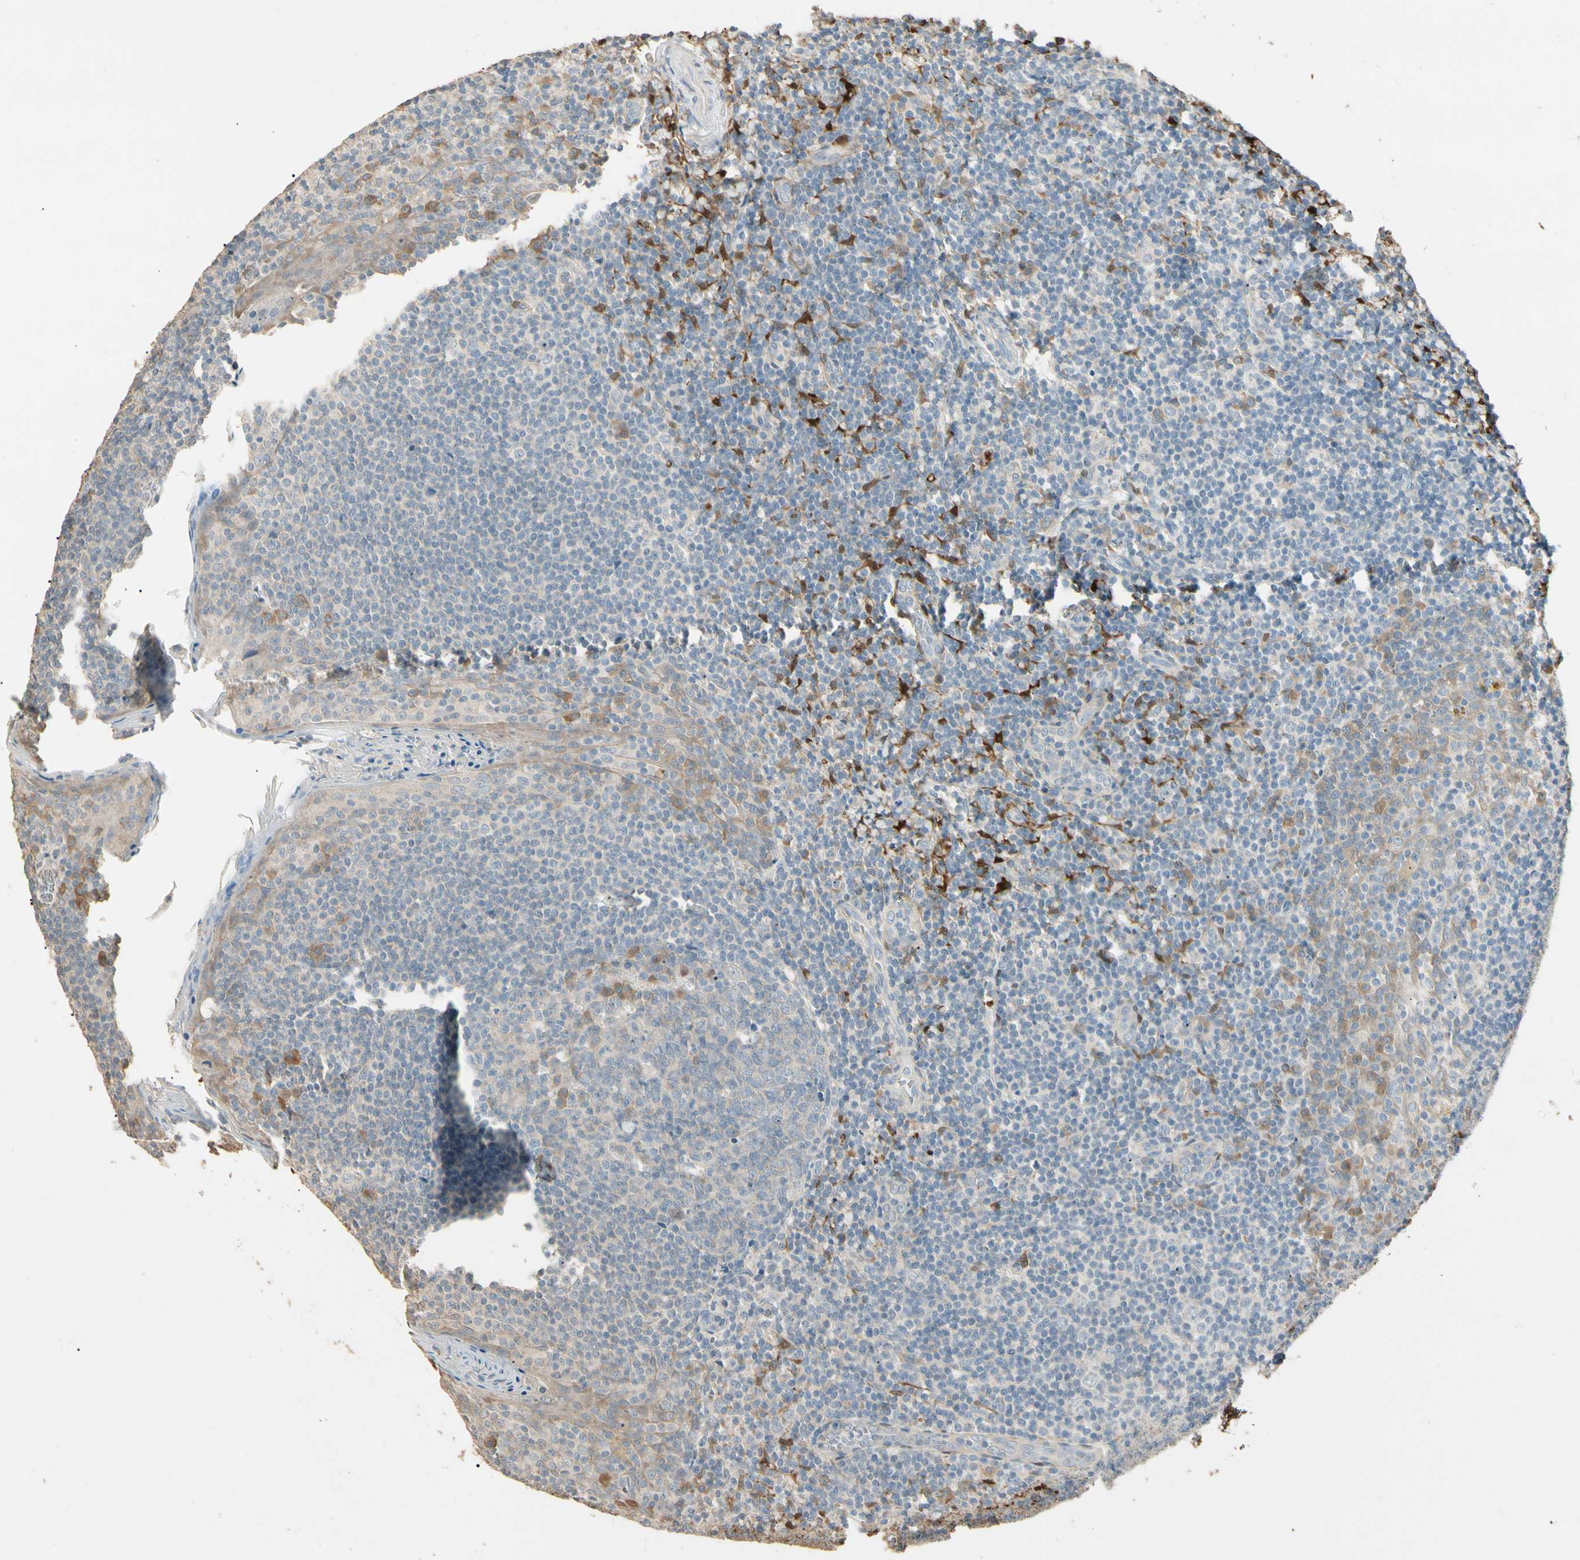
{"staining": {"intensity": "negative", "quantity": "none", "location": "none"}, "tissue": "tonsil", "cell_type": "Germinal center cells", "image_type": "normal", "snomed": [{"axis": "morphology", "description": "Normal tissue, NOS"}, {"axis": "topography", "description": "Tonsil"}], "caption": "Immunohistochemical staining of normal human tonsil exhibits no significant staining in germinal center cells.", "gene": "GNE", "patient": {"sex": "male", "age": 31}}